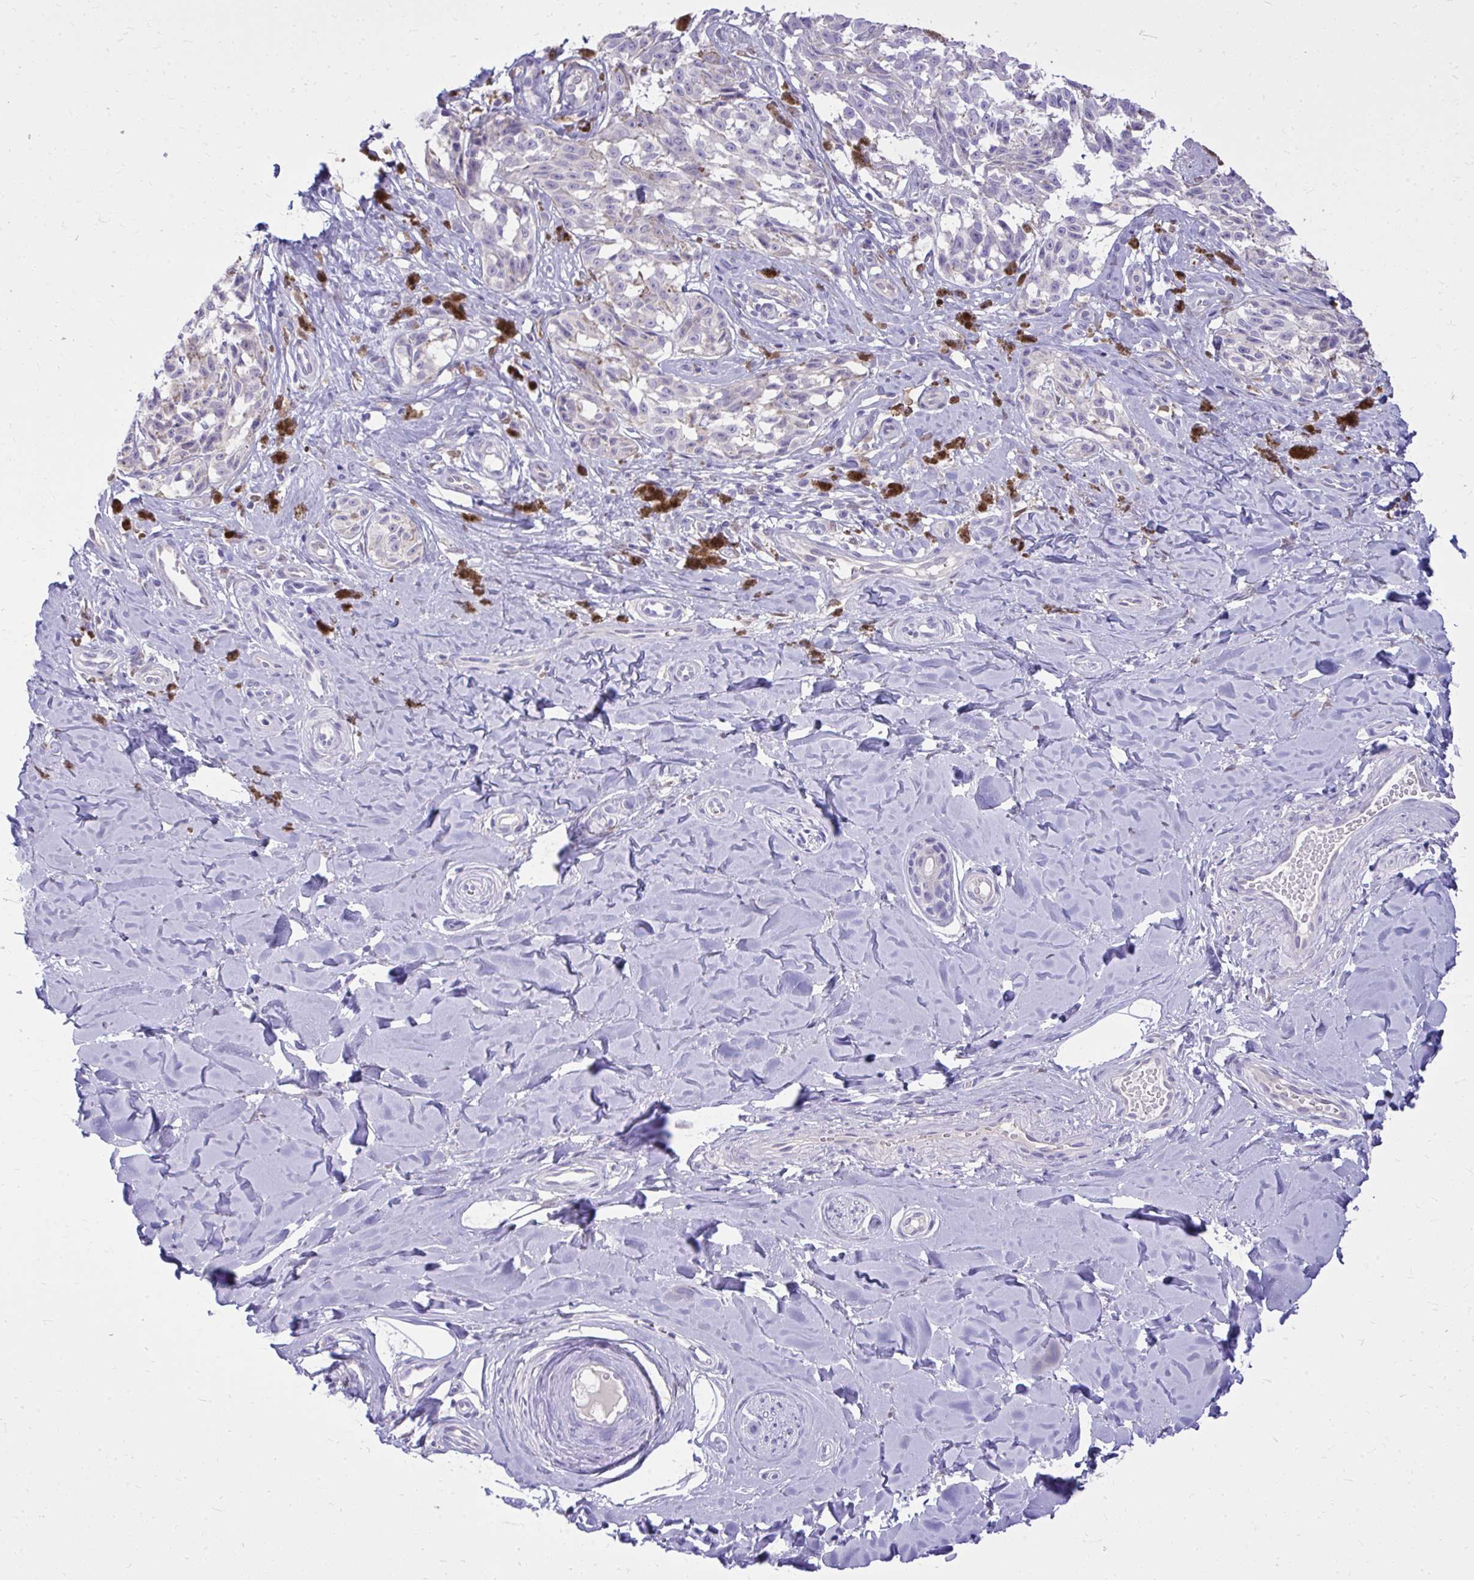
{"staining": {"intensity": "negative", "quantity": "none", "location": "none"}, "tissue": "melanoma", "cell_type": "Tumor cells", "image_type": "cancer", "snomed": [{"axis": "morphology", "description": "Malignant melanoma, NOS"}, {"axis": "topography", "description": "Skin"}], "caption": "This is an immunohistochemistry (IHC) image of human malignant melanoma. There is no expression in tumor cells.", "gene": "NNMT", "patient": {"sex": "female", "age": 65}}